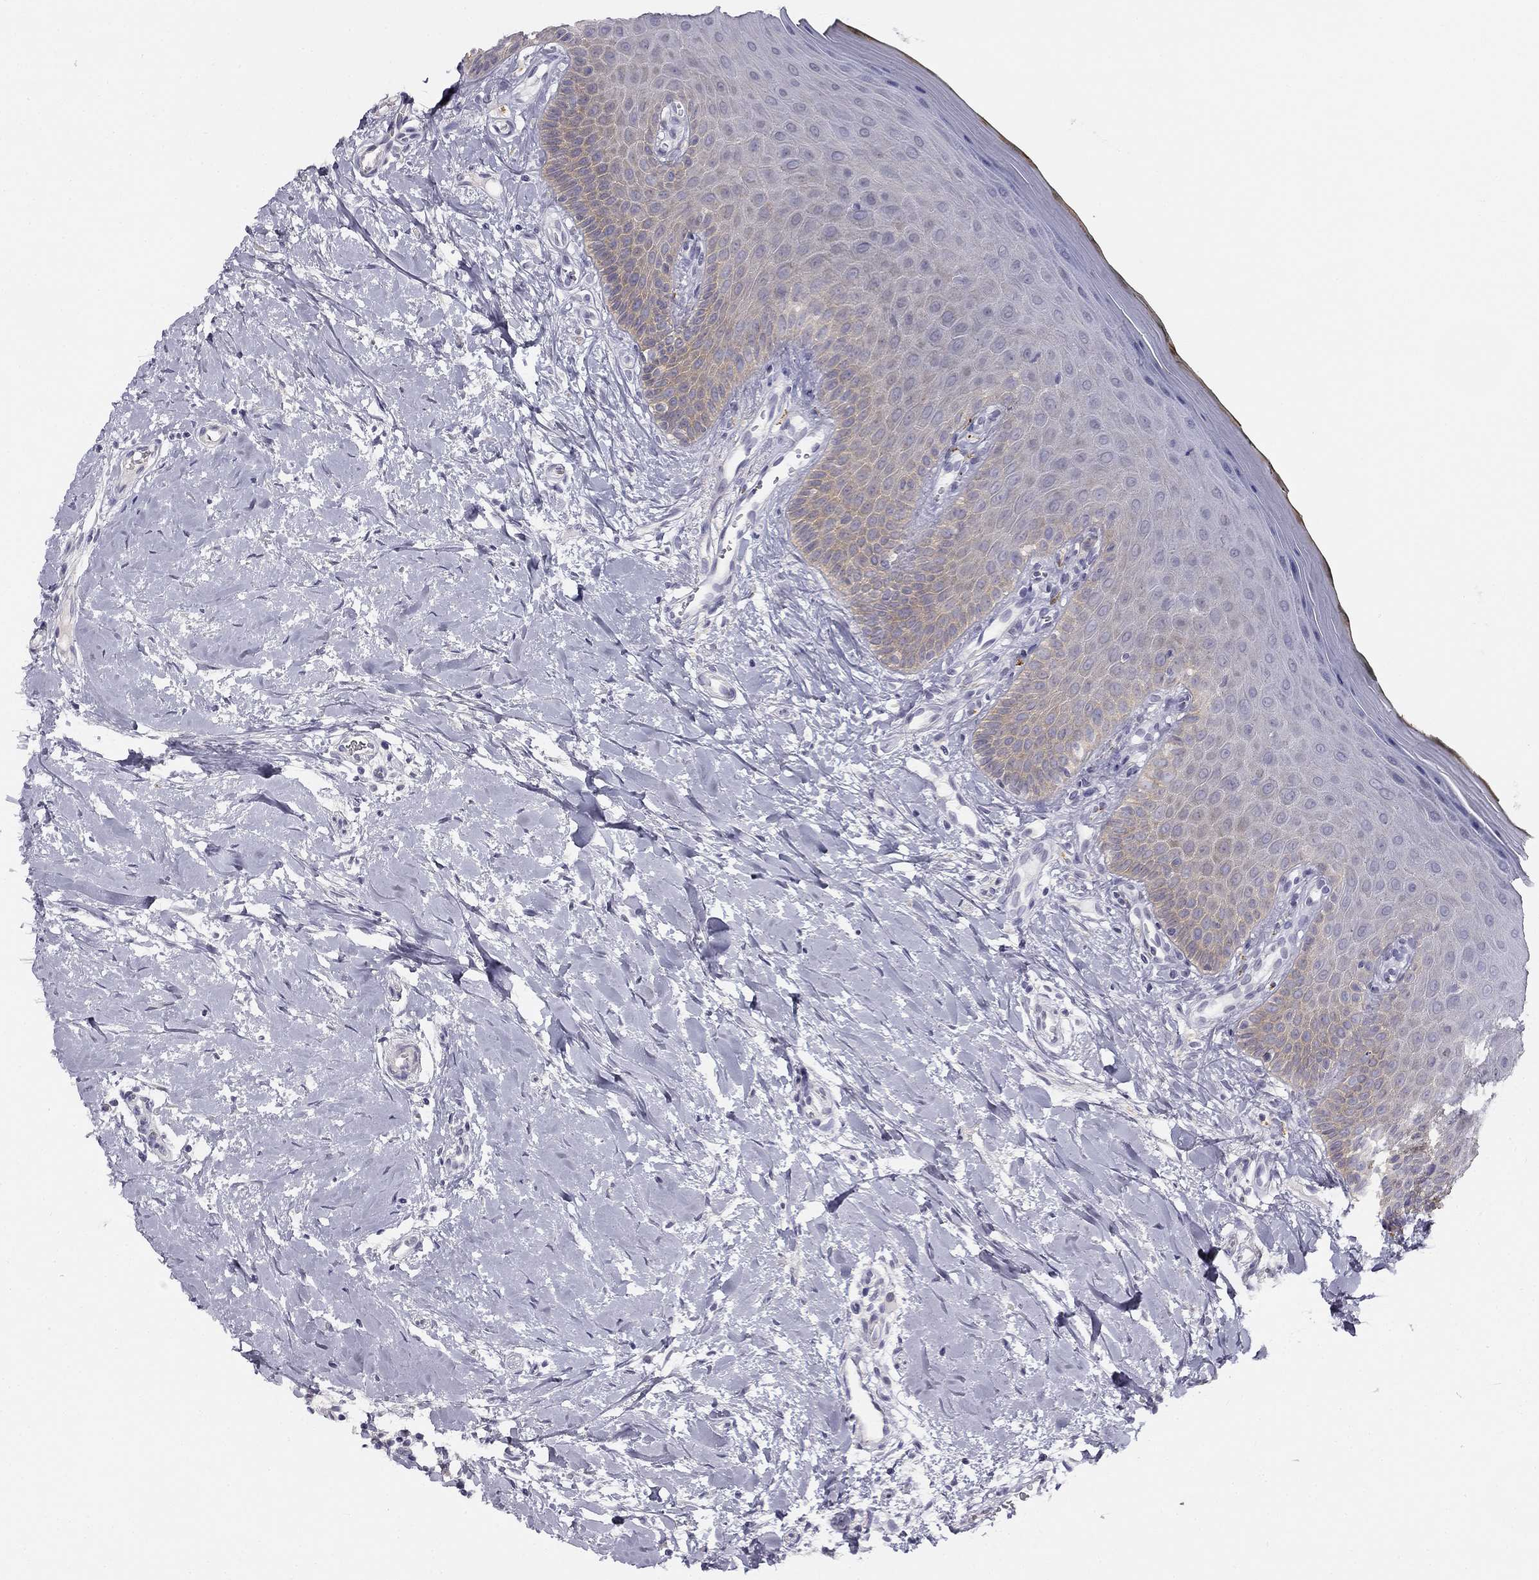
{"staining": {"intensity": "negative", "quantity": "none", "location": "none"}, "tissue": "oral mucosa", "cell_type": "Squamous epithelial cells", "image_type": "normal", "snomed": [{"axis": "morphology", "description": "Normal tissue, NOS"}, {"axis": "topography", "description": "Oral tissue"}], "caption": "Photomicrograph shows no protein positivity in squamous epithelial cells of benign oral mucosa. (DAB IHC, high magnification).", "gene": "CNR1", "patient": {"sex": "female", "age": 43}}